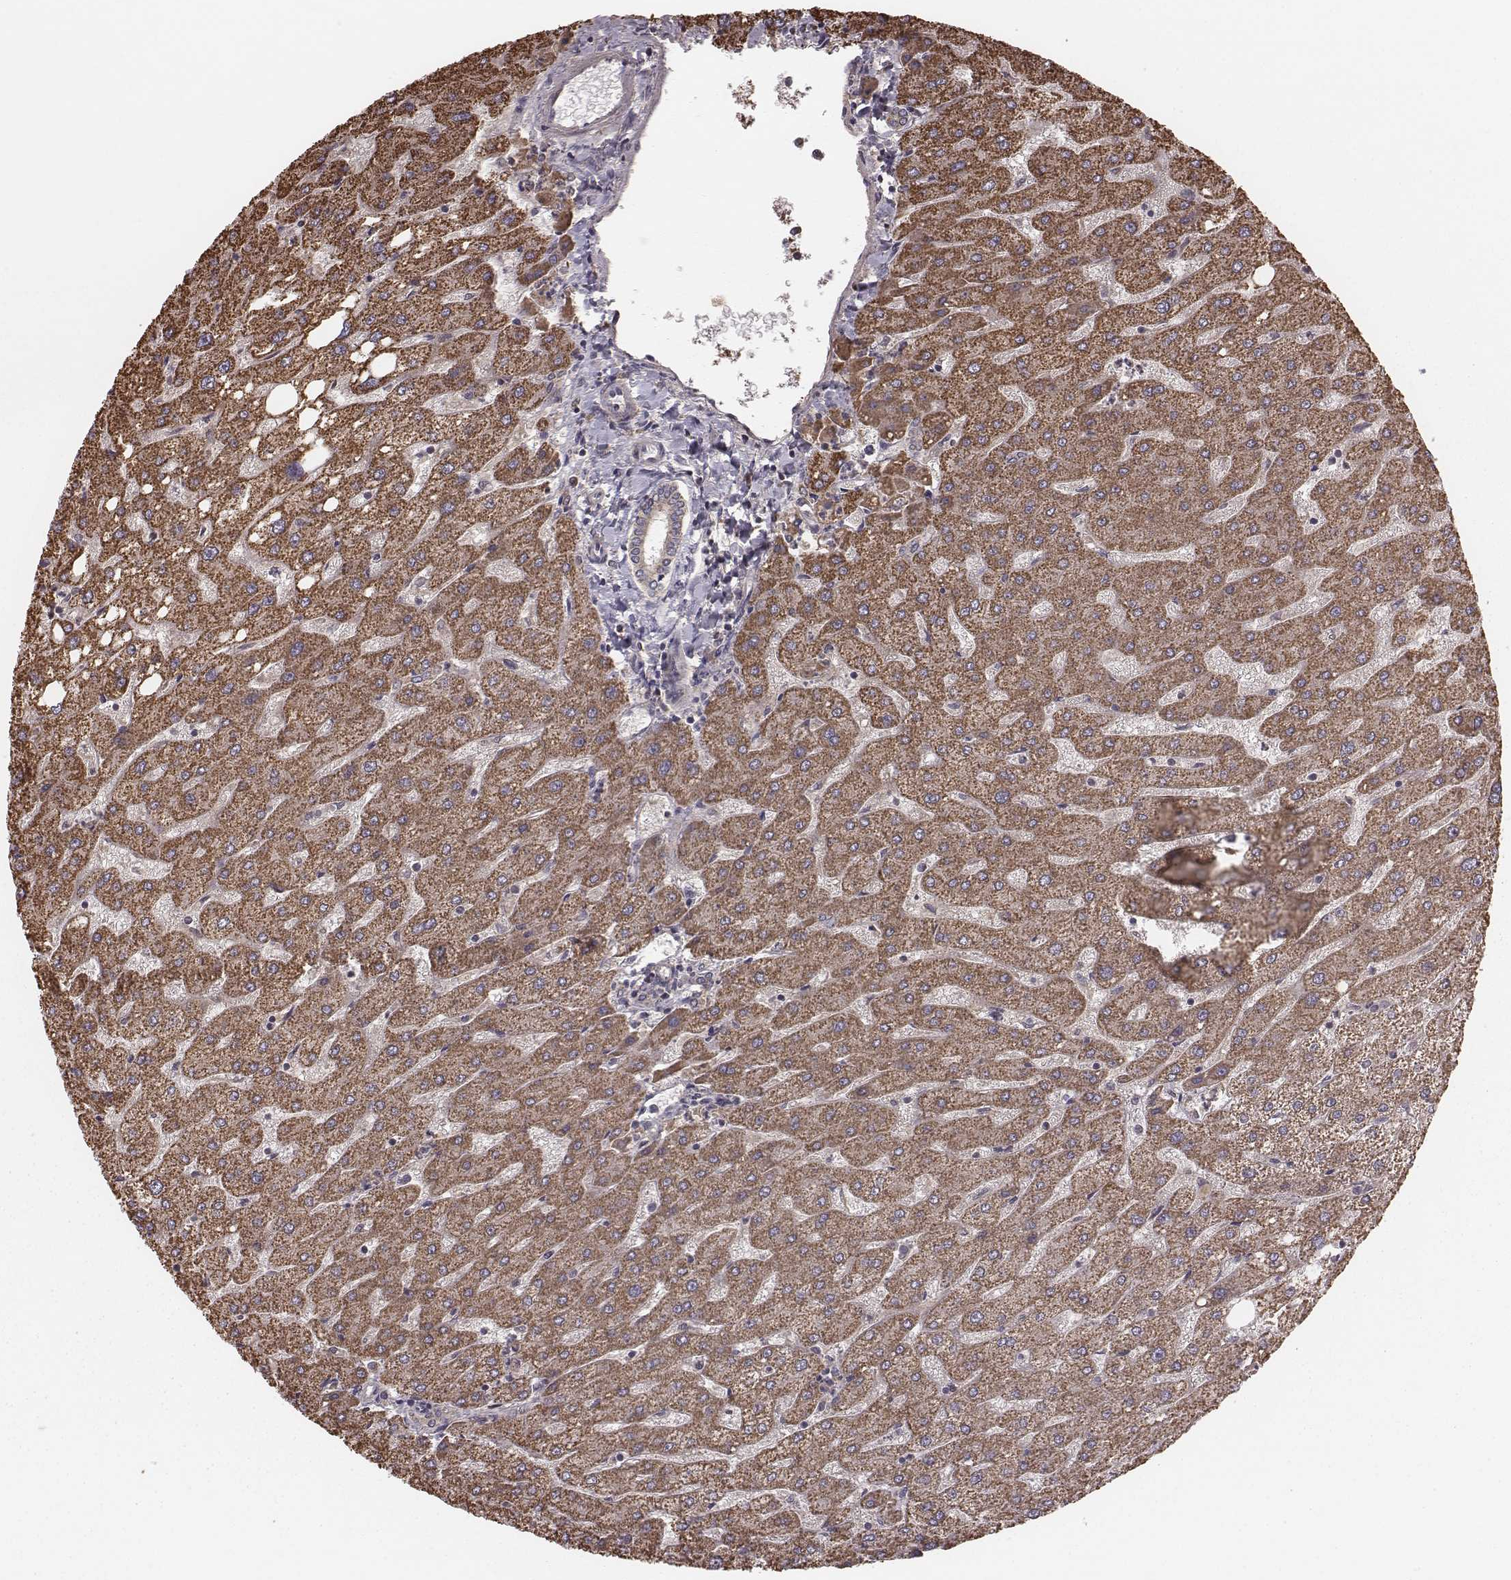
{"staining": {"intensity": "moderate", "quantity": ">75%", "location": "cytoplasmic/membranous"}, "tissue": "liver", "cell_type": "Cholangiocytes", "image_type": "normal", "snomed": [{"axis": "morphology", "description": "Normal tissue, NOS"}, {"axis": "topography", "description": "Liver"}], "caption": "The image demonstrates staining of benign liver, revealing moderate cytoplasmic/membranous protein staining (brown color) within cholangiocytes.", "gene": "PDCD2L", "patient": {"sex": "male", "age": 67}}